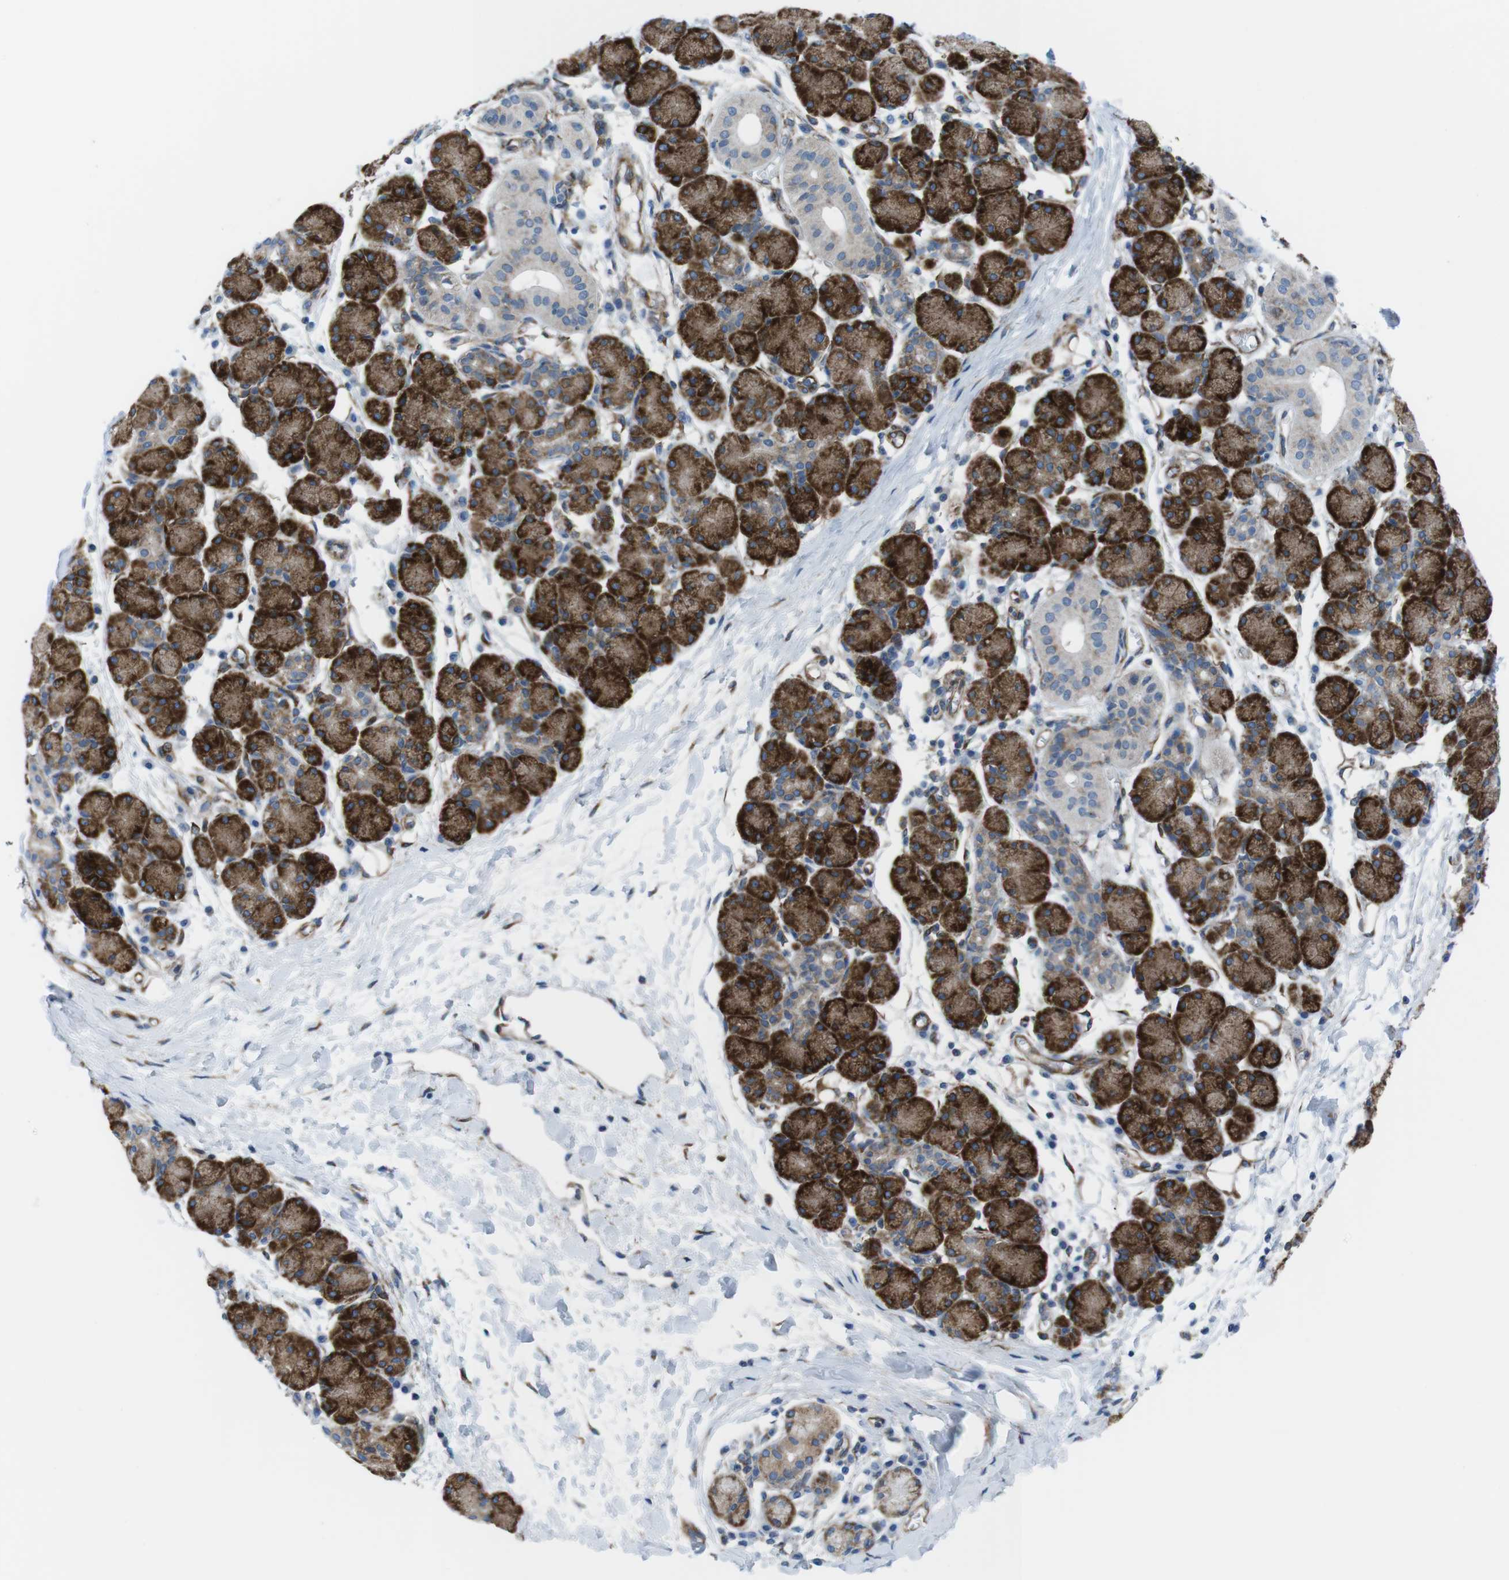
{"staining": {"intensity": "strong", "quantity": ">75%", "location": "cytoplasmic/membranous"}, "tissue": "salivary gland", "cell_type": "Glandular cells", "image_type": "normal", "snomed": [{"axis": "morphology", "description": "Normal tissue, NOS"}, {"axis": "morphology", "description": "Inflammation, NOS"}, {"axis": "topography", "description": "Lymph node"}, {"axis": "topography", "description": "Salivary gland"}], "caption": "About >75% of glandular cells in unremarkable human salivary gland demonstrate strong cytoplasmic/membranous protein expression as visualized by brown immunohistochemical staining.", "gene": "DIAPH2", "patient": {"sex": "male", "age": 3}}